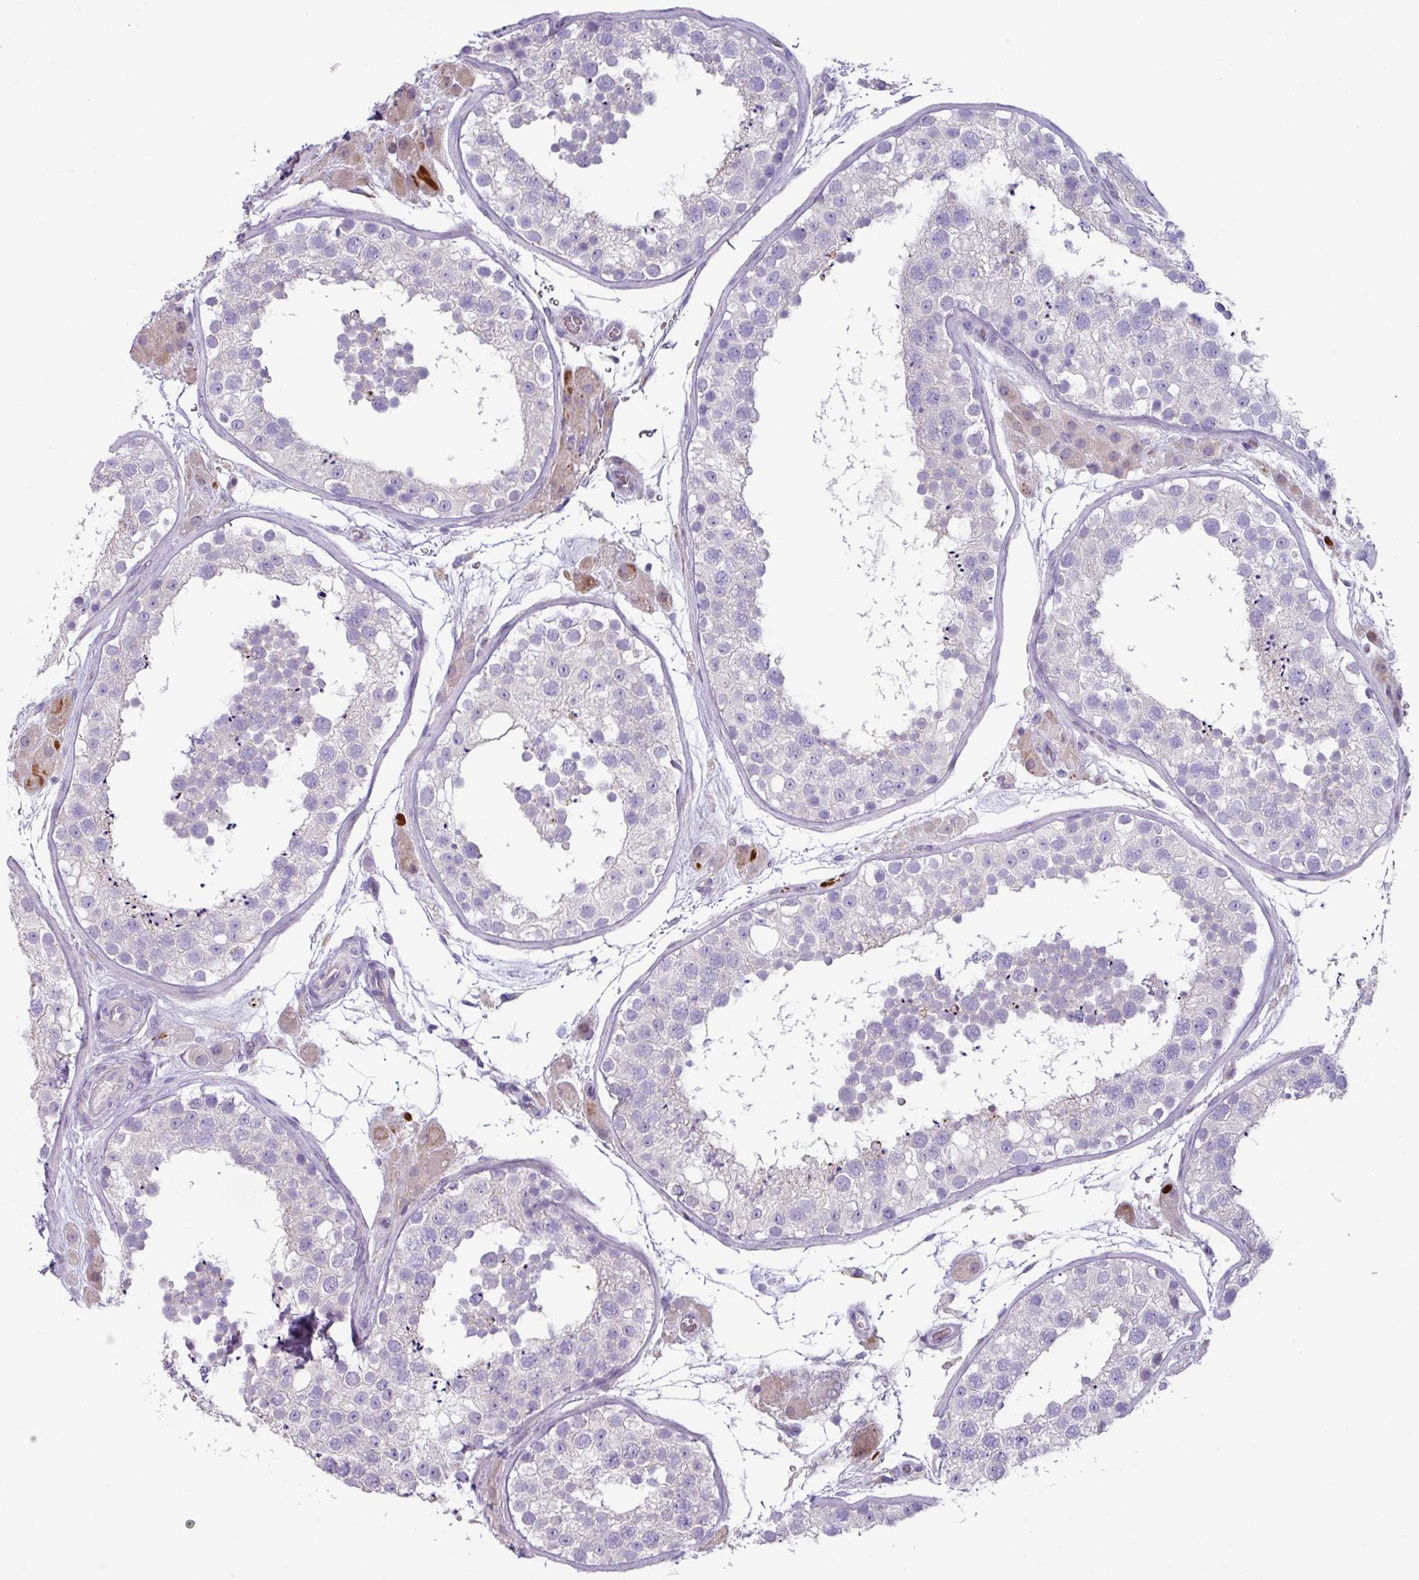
{"staining": {"intensity": "negative", "quantity": "none", "location": "none"}, "tissue": "testis", "cell_type": "Cells in seminiferous ducts", "image_type": "normal", "snomed": [{"axis": "morphology", "description": "Normal tissue, NOS"}, {"axis": "topography", "description": "Testis"}], "caption": "The photomicrograph demonstrates no significant staining in cells in seminiferous ducts of testis. The staining was performed using DAB (3,3'-diaminobenzidine) to visualize the protein expression in brown, while the nuclei were stained in blue with hematoxylin (Magnification: 20x).", "gene": "RGS16", "patient": {"sex": "male", "age": 26}}